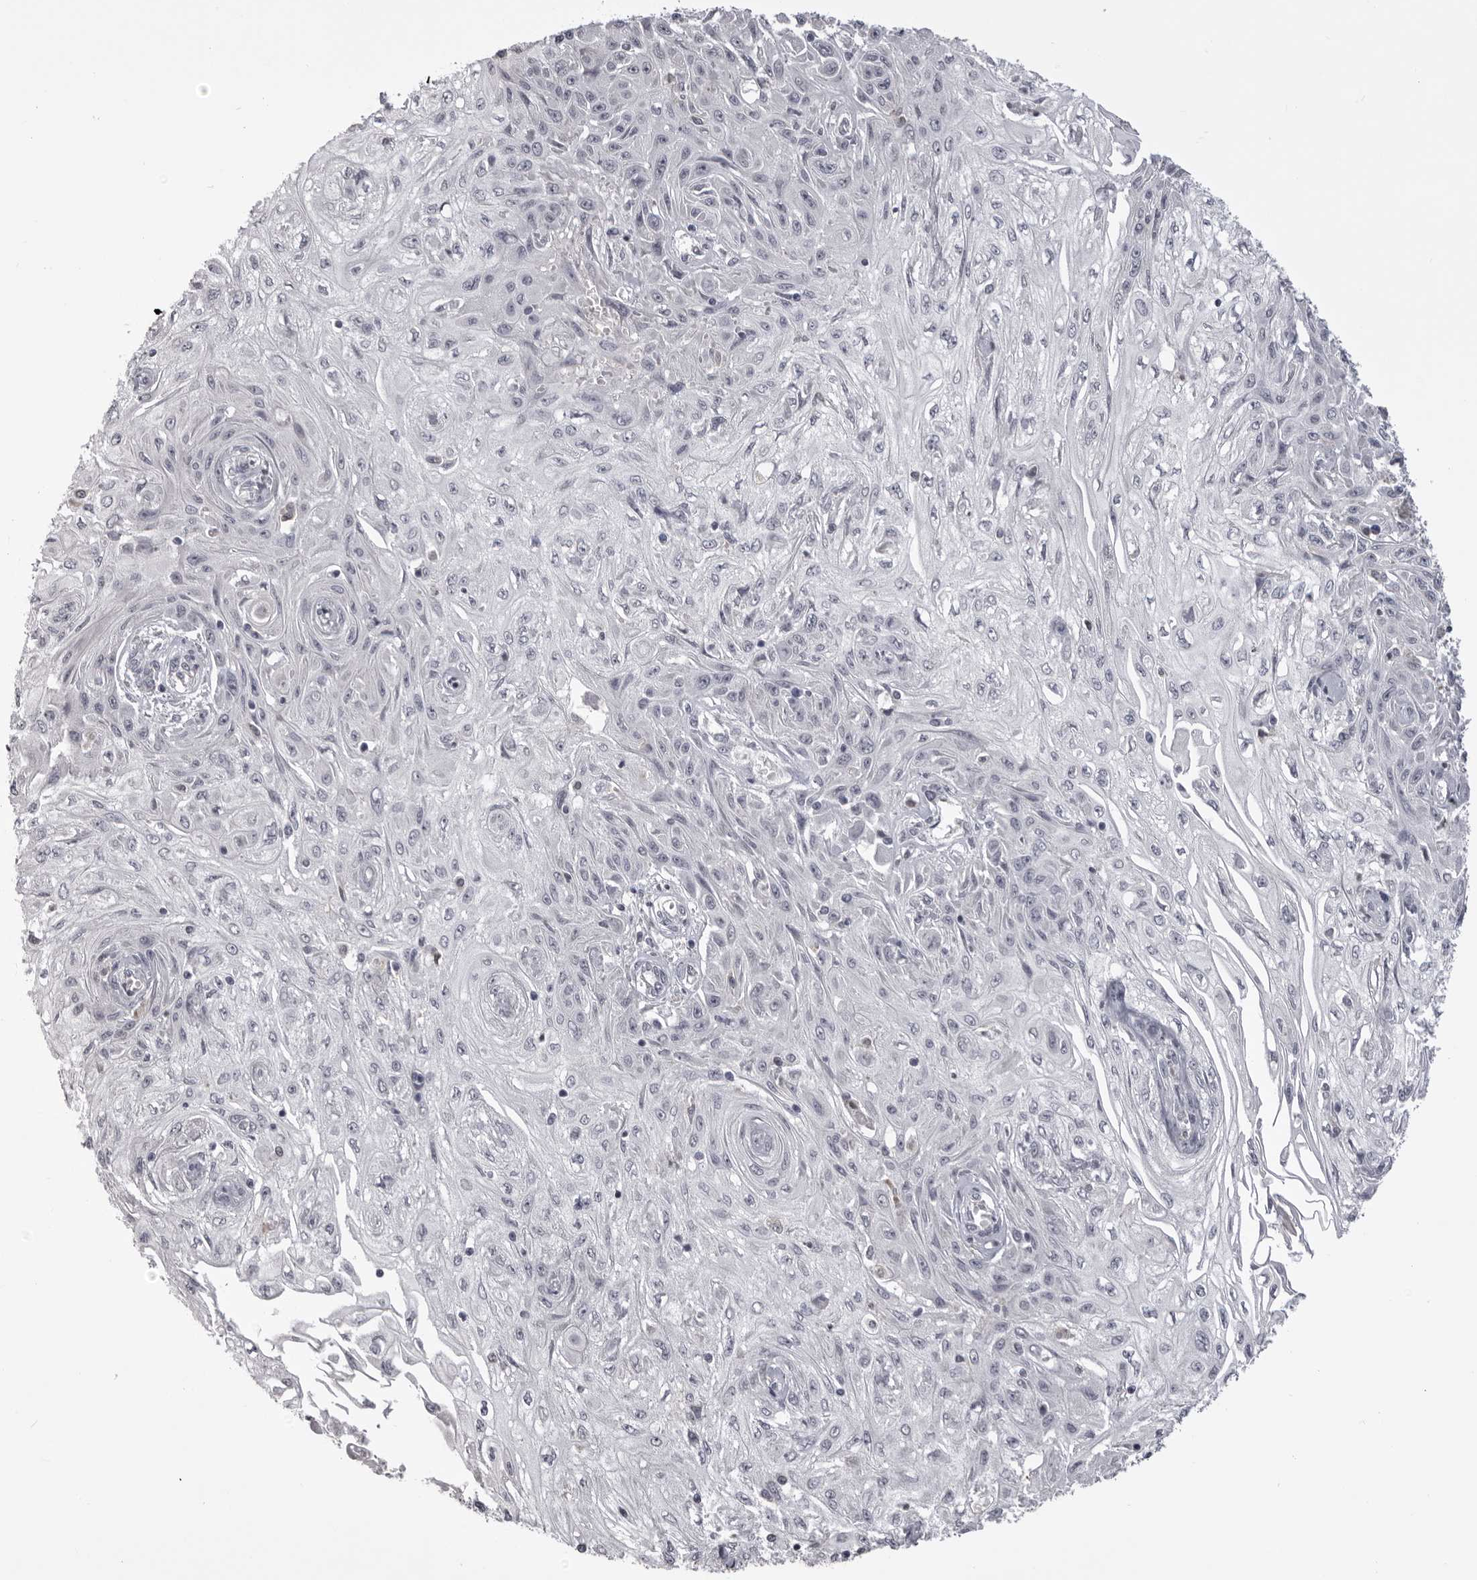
{"staining": {"intensity": "negative", "quantity": "none", "location": "none"}, "tissue": "skin cancer", "cell_type": "Tumor cells", "image_type": "cancer", "snomed": [{"axis": "morphology", "description": "Squamous cell carcinoma, NOS"}, {"axis": "morphology", "description": "Squamous cell carcinoma, metastatic, NOS"}, {"axis": "topography", "description": "Skin"}, {"axis": "topography", "description": "Lymph node"}], "caption": "Immunohistochemistry (IHC) of metastatic squamous cell carcinoma (skin) demonstrates no staining in tumor cells.", "gene": "NCEH1", "patient": {"sex": "male", "age": 75}}